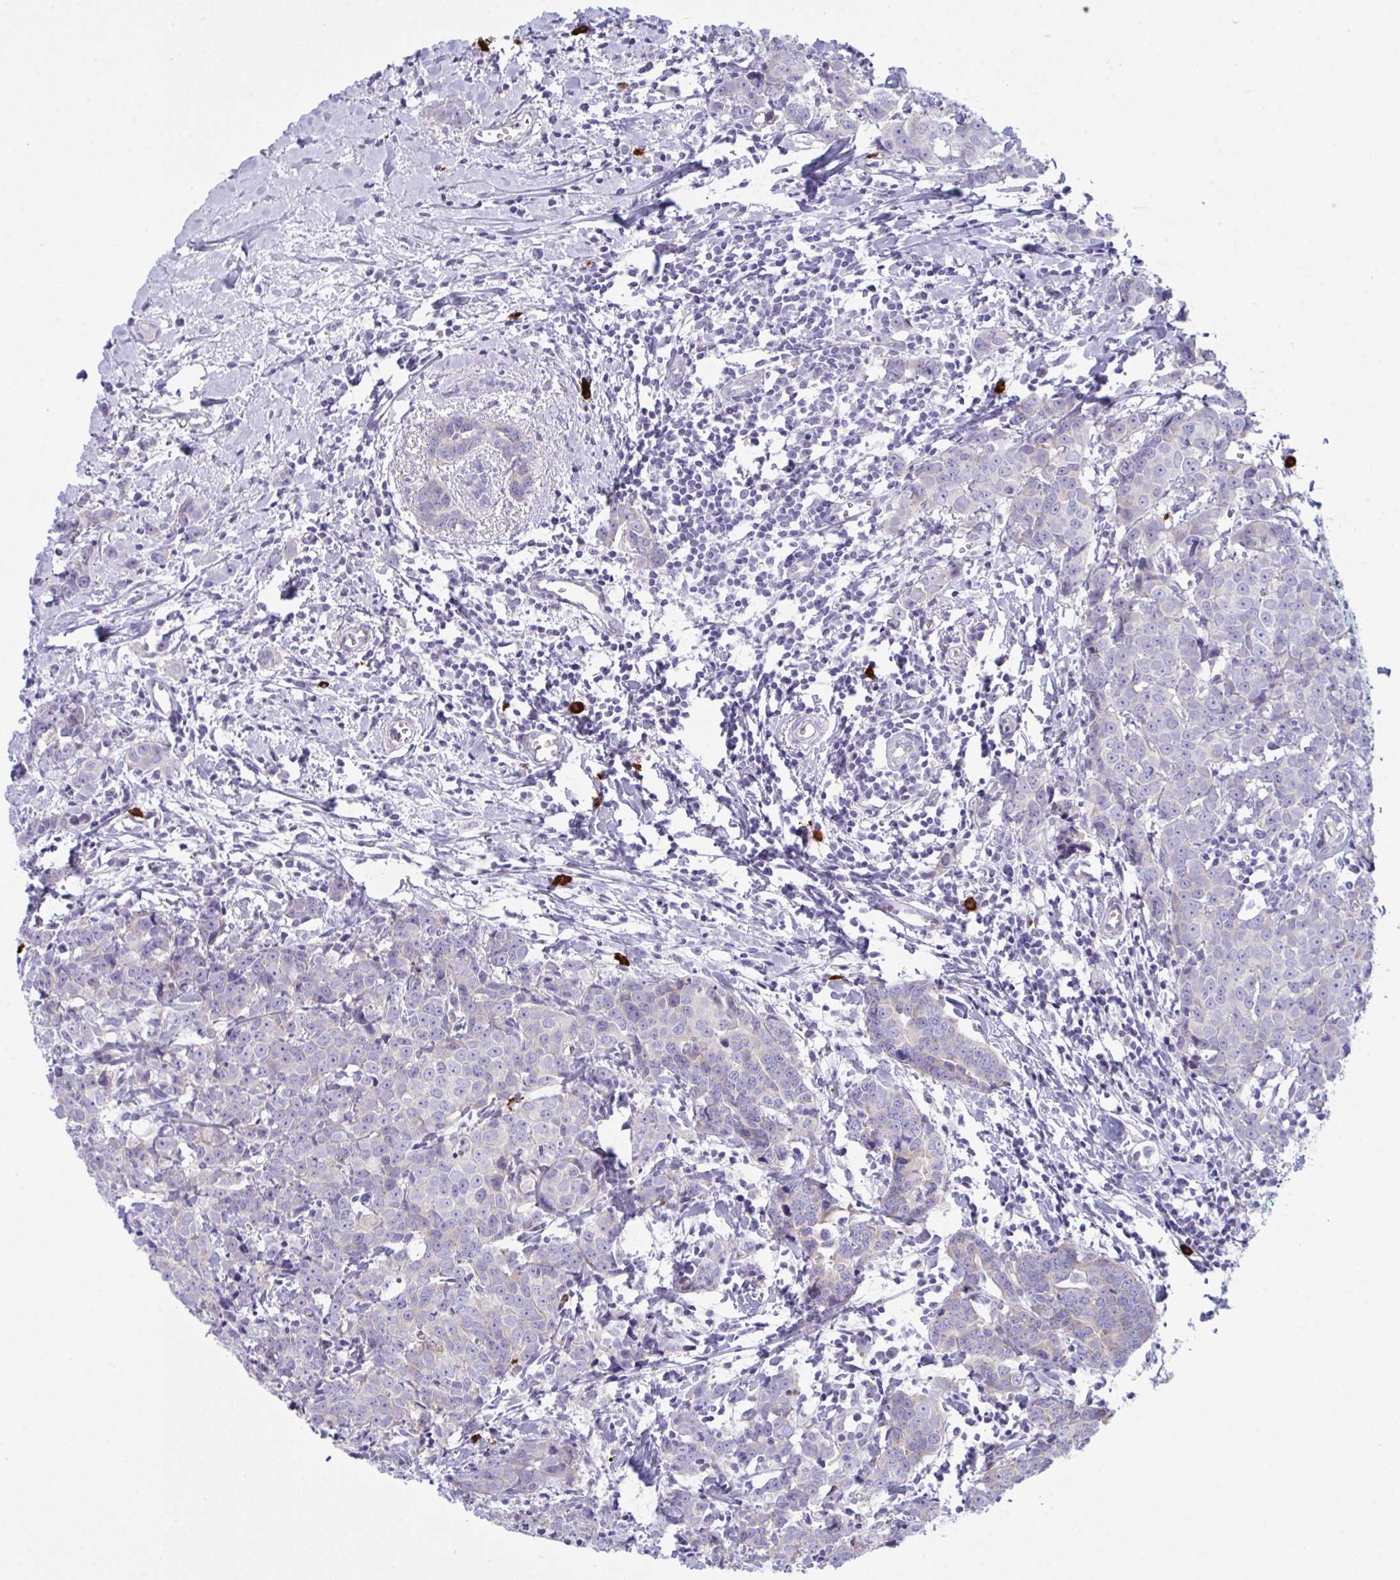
{"staining": {"intensity": "negative", "quantity": "none", "location": "none"}, "tissue": "breast cancer", "cell_type": "Tumor cells", "image_type": "cancer", "snomed": [{"axis": "morphology", "description": "Duct carcinoma"}, {"axis": "topography", "description": "Breast"}], "caption": "This is an immunohistochemistry (IHC) histopathology image of human breast intraductal carcinoma. There is no expression in tumor cells.", "gene": "ZNF684", "patient": {"sex": "female", "age": 80}}